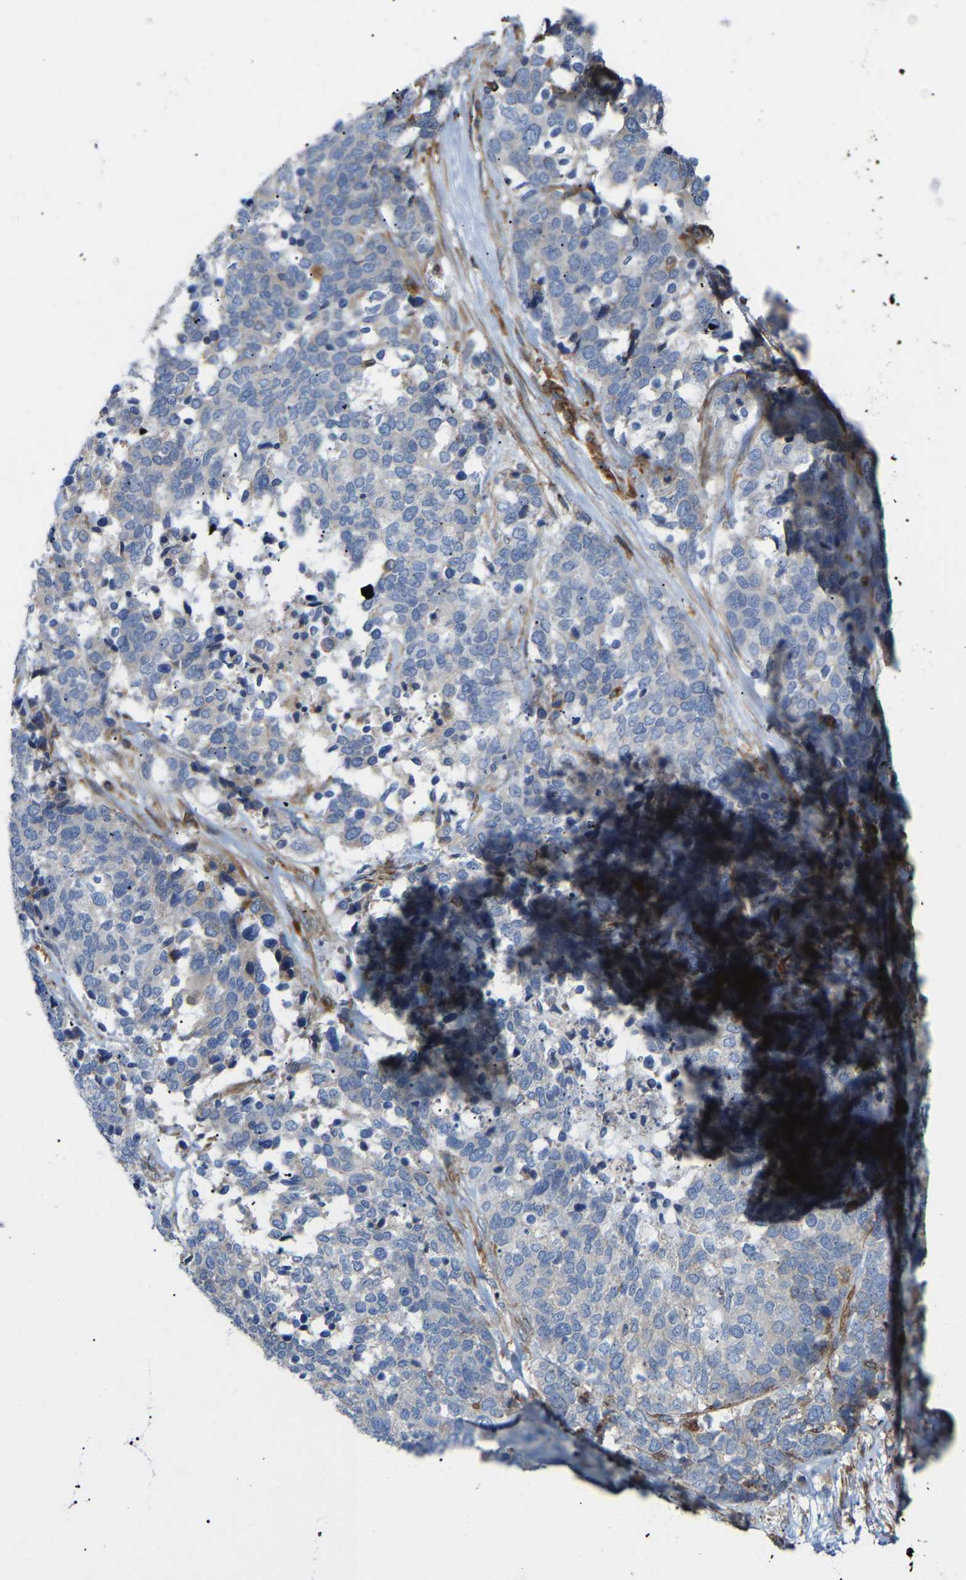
{"staining": {"intensity": "negative", "quantity": "none", "location": "none"}, "tissue": "ovarian cancer", "cell_type": "Tumor cells", "image_type": "cancer", "snomed": [{"axis": "morphology", "description": "Cystadenocarcinoma, serous, NOS"}, {"axis": "topography", "description": "Ovary"}], "caption": "A photomicrograph of human serous cystadenocarcinoma (ovarian) is negative for staining in tumor cells.", "gene": "TOR1B", "patient": {"sex": "female", "age": 44}}